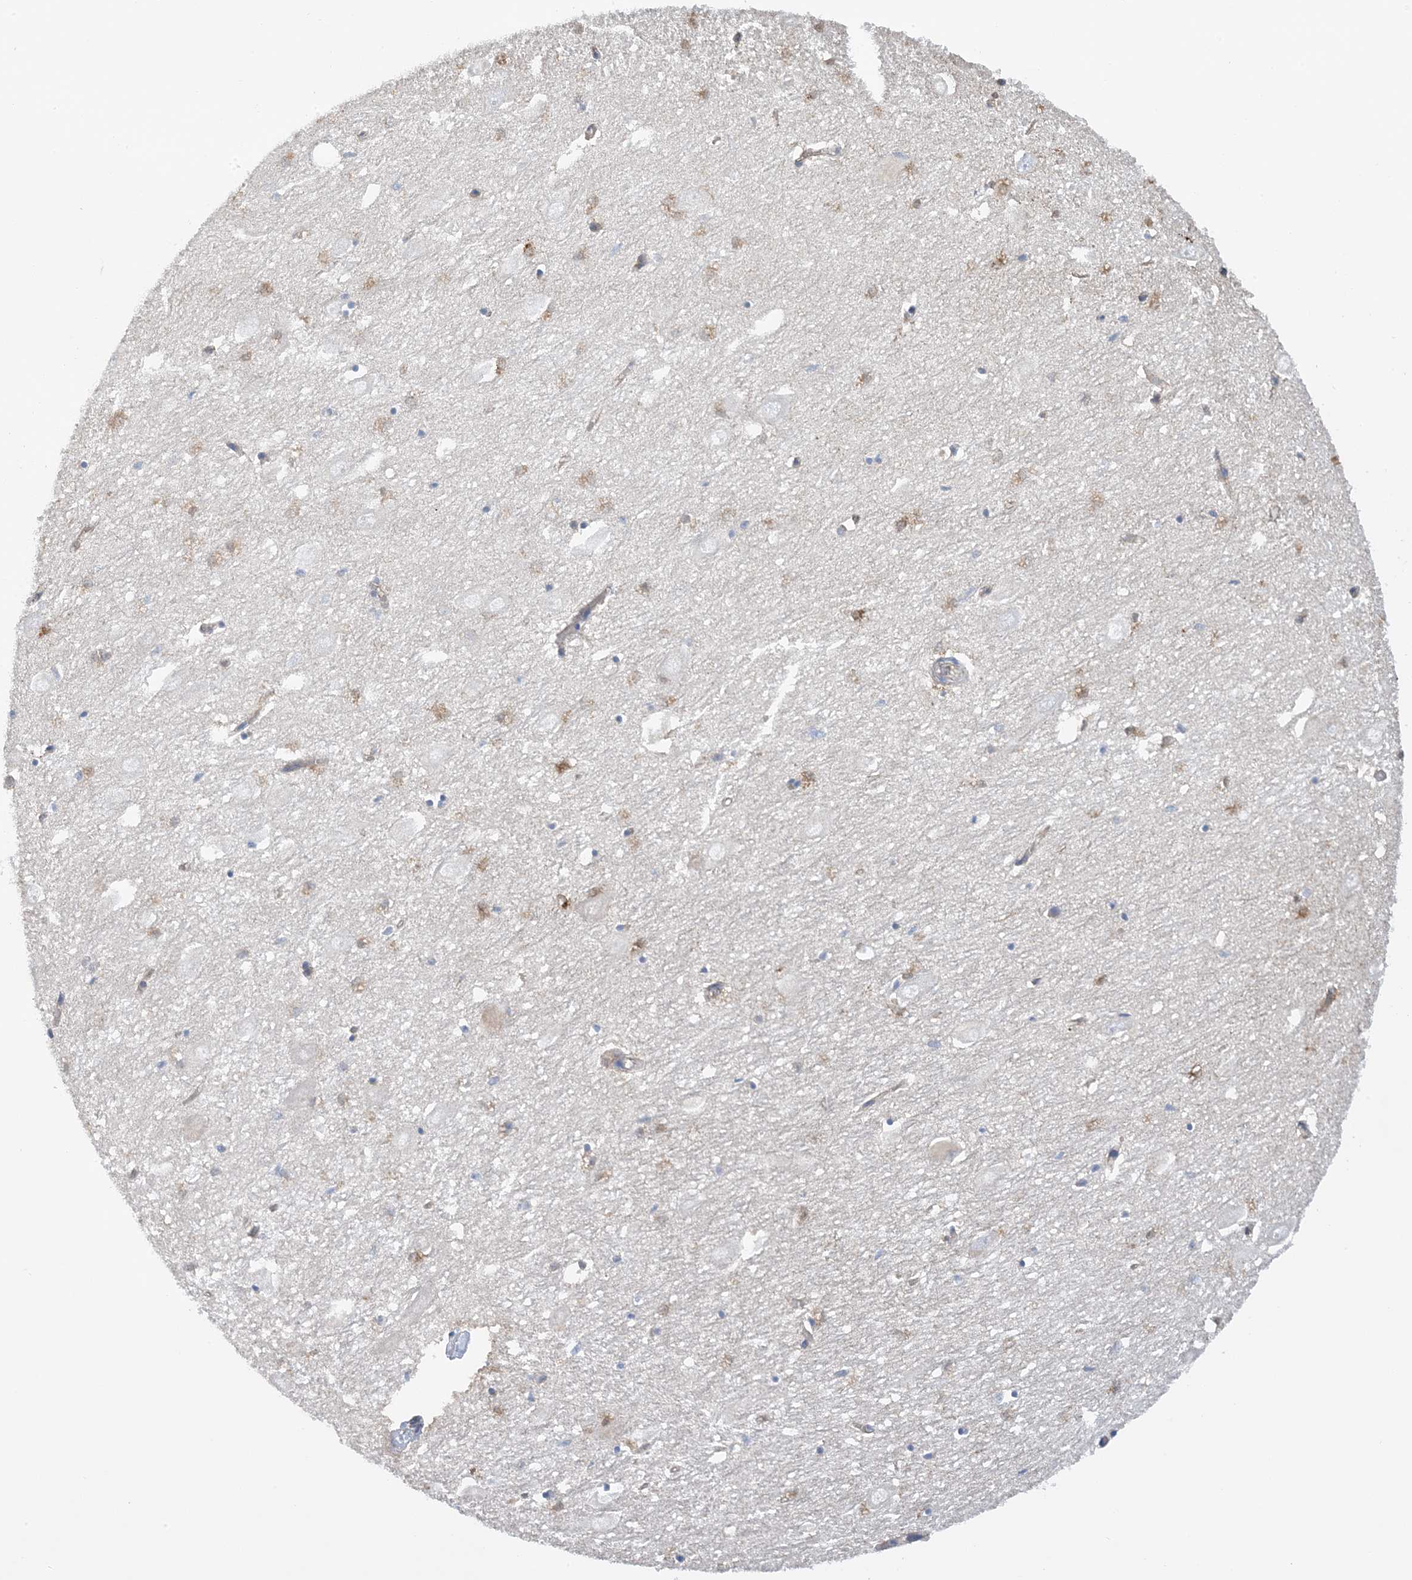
{"staining": {"intensity": "weak", "quantity": "<25%", "location": "cytoplasmic/membranous"}, "tissue": "hippocampus", "cell_type": "Glial cells", "image_type": "normal", "snomed": [{"axis": "morphology", "description": "Normal tissue, NOS"}, {"axis": "topography", "description": "Hippocampus"}], "caption": "Protein analysis of unremarkable hippocampus displays no significant positivity in glial cells. (Stains: DAB immunohistochemistry with hematoxylin counter stain, Microscopy: brightfield microscopy at high magnification).", "gene": "CALHM5", "patient": {"sex": "female", "age": 64}}